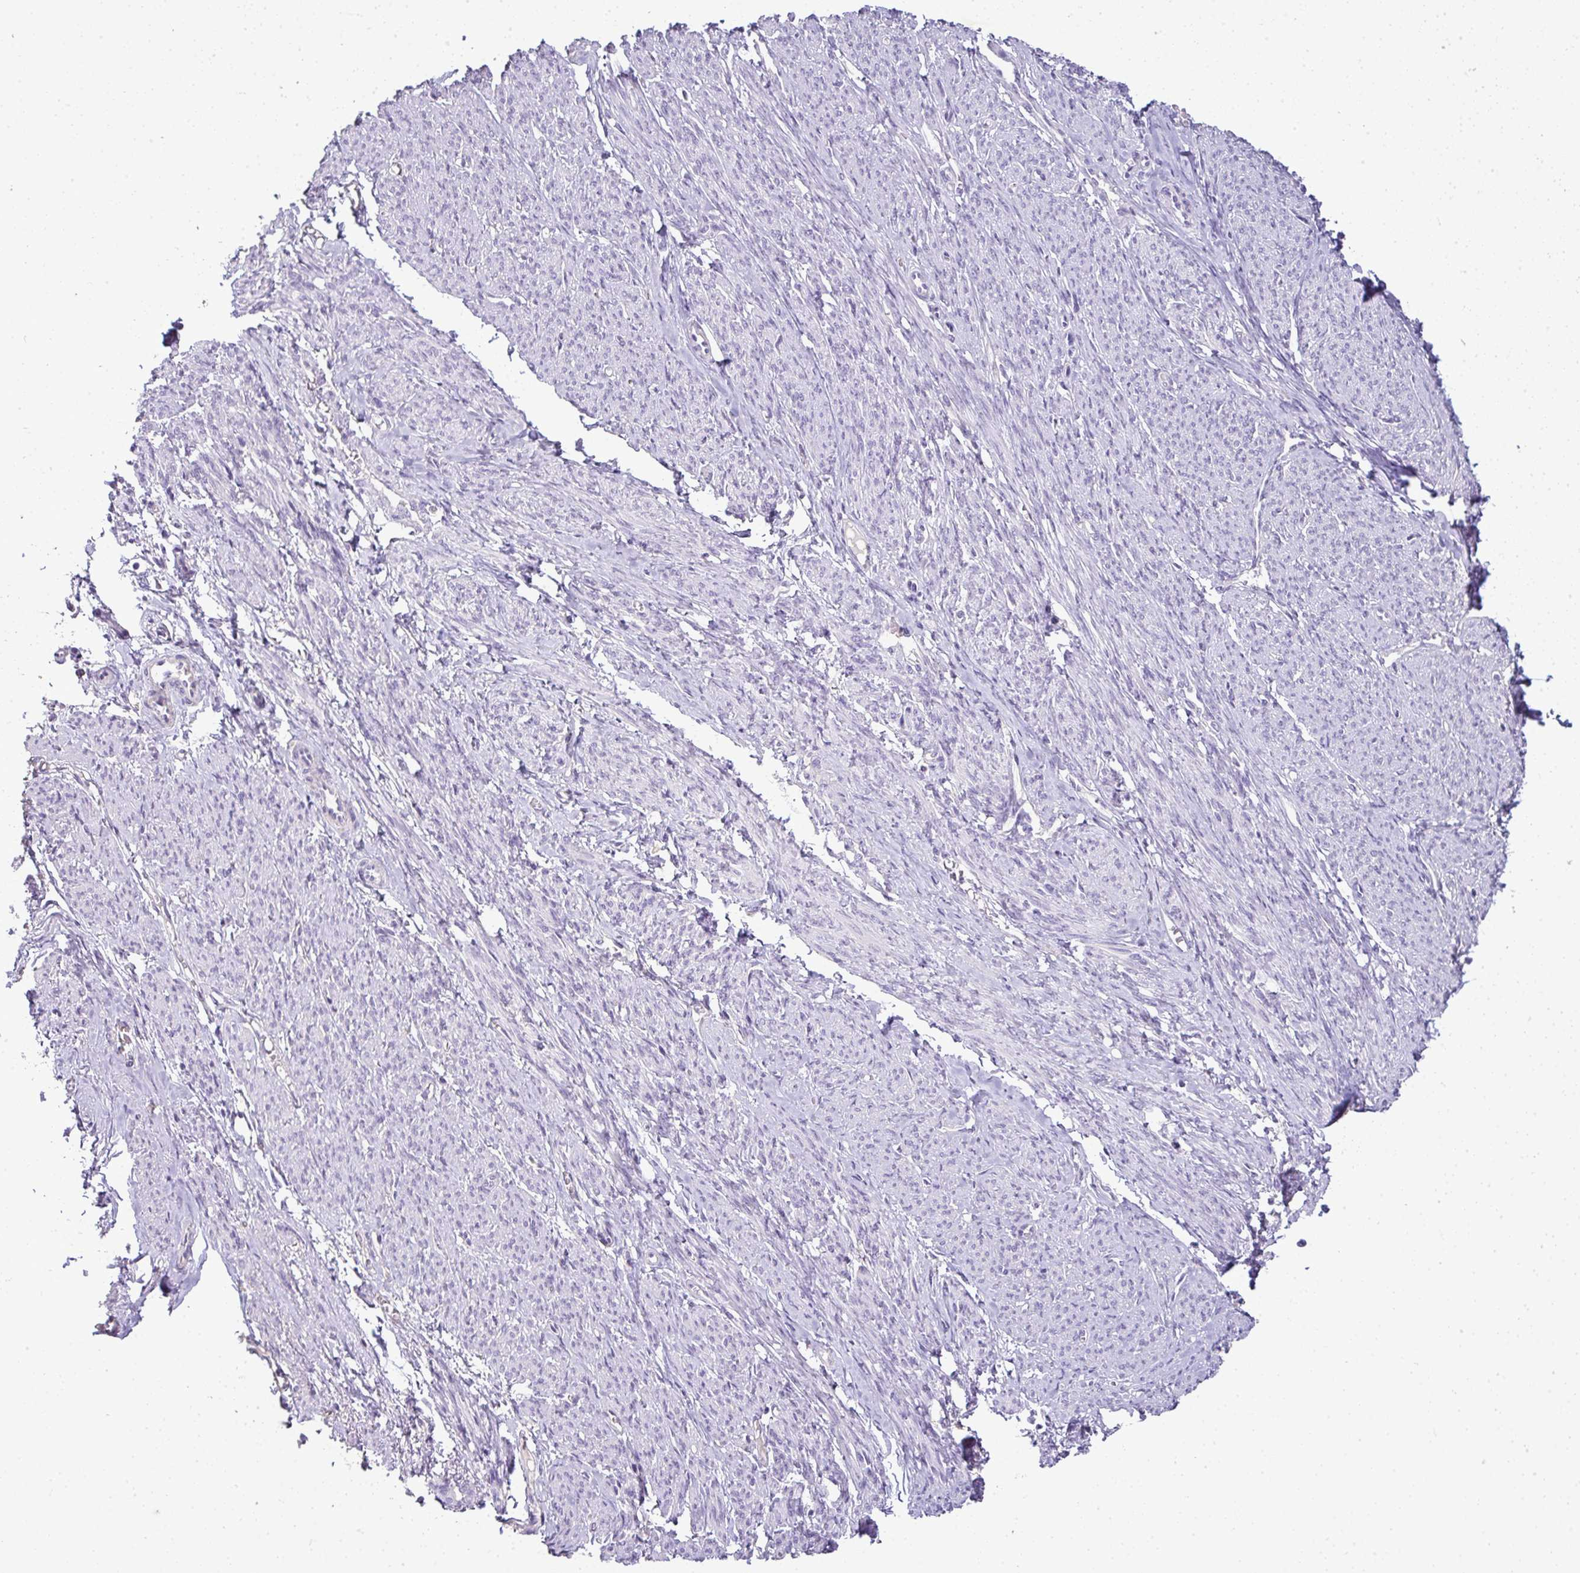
{"staining": {"intensity": "negative", "quantity": "none", "location": "none"}, "tissue": "smooth muscle", "cell_type": "Smooth muscle cells", "image_type": "normal", "snomed": [{"axis": "morphology", "description": "Normal tissue, NOS"}, {"axis": "topography", "description": "Smooth muscle"}], "caption": "An image of human smooth muscle is negative for staining in smooth muscle cells.", "gene": "CMPK1", "patient": {"sex": "female", "age": 65}}